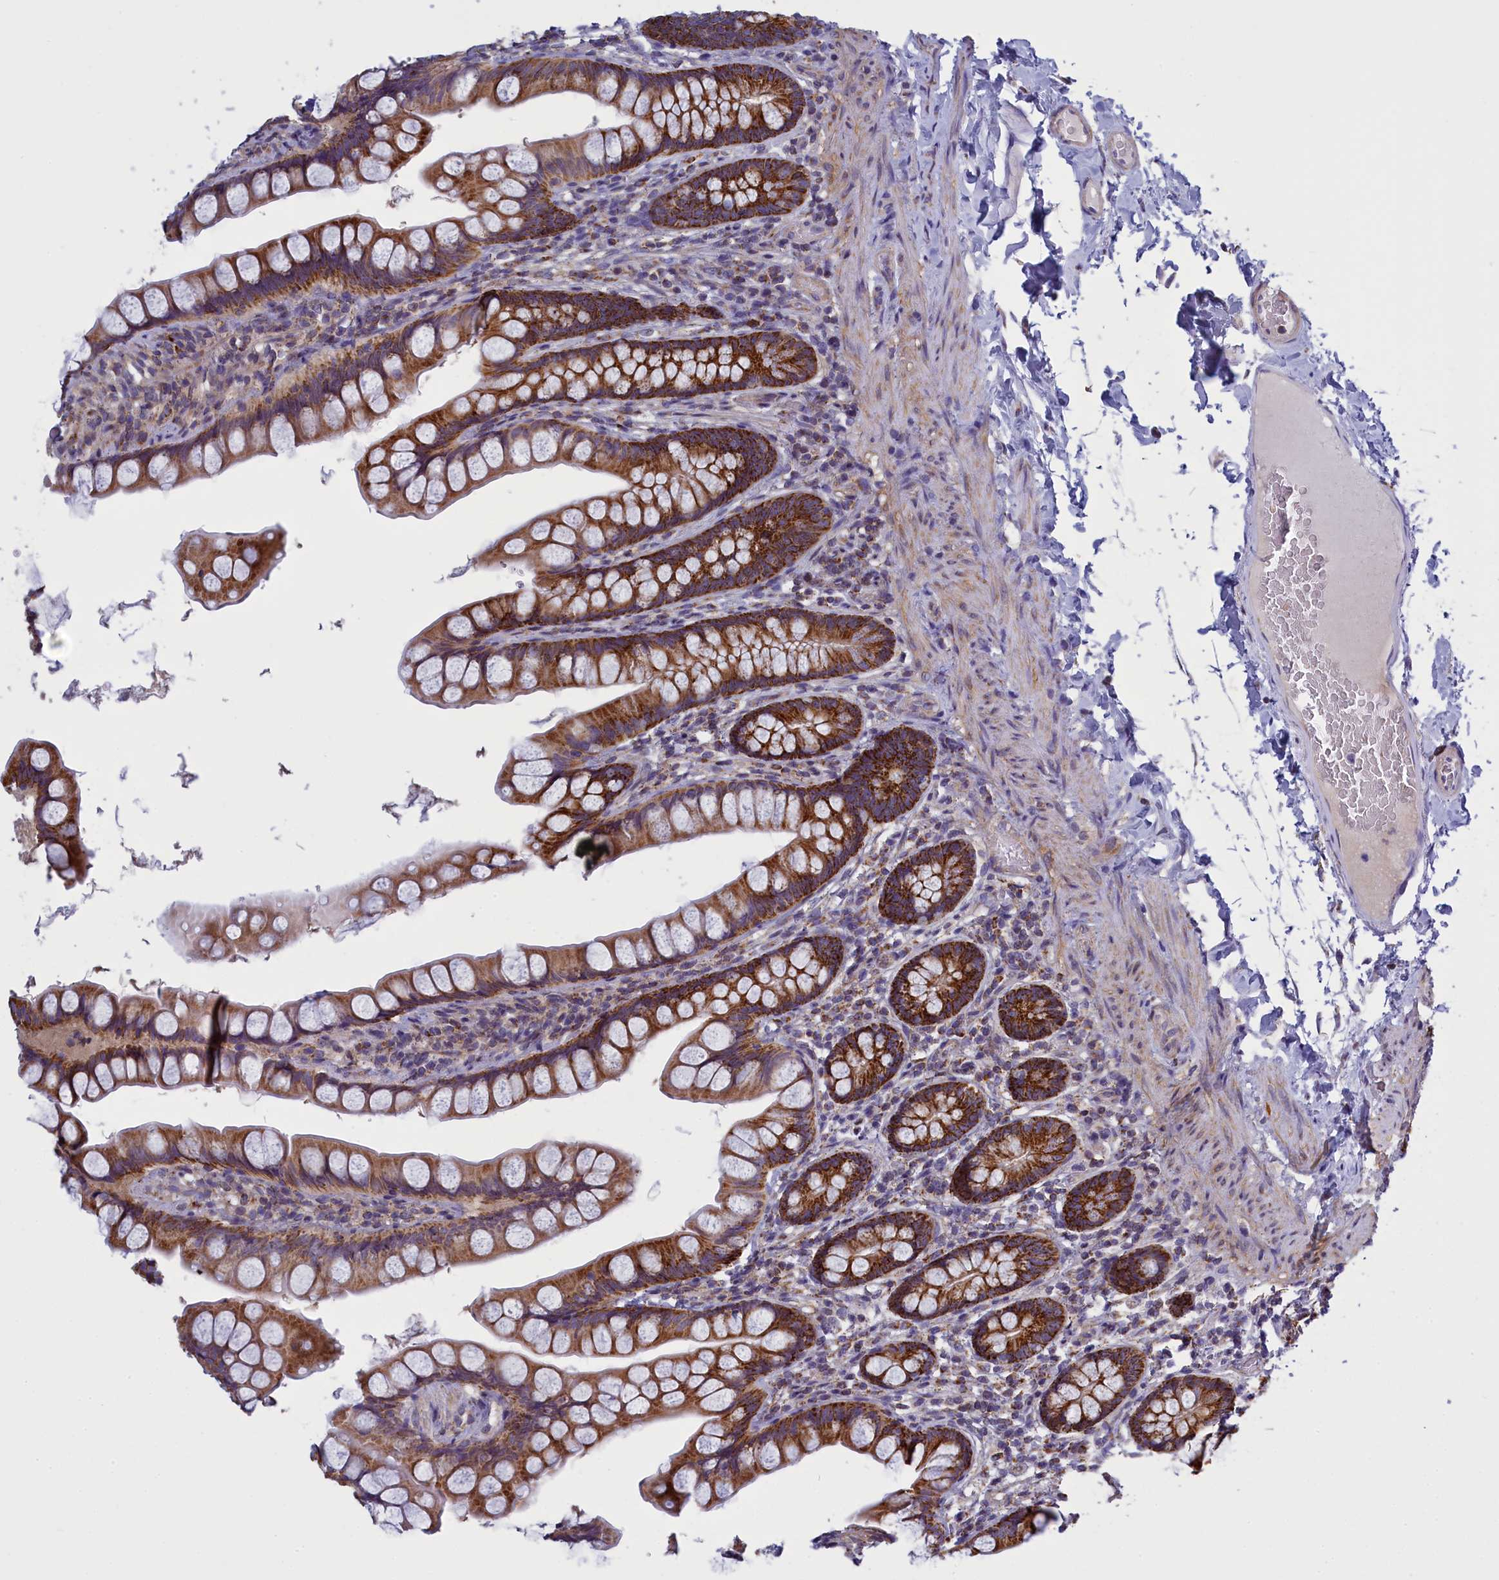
{"staining": {"intensity": "strong", "quantity": ">75%", "location": "cytoplasmic/membranous"}, "tissue": "small intestine", "cell_type": "Glandular cells", "image_type": "normal", "snomed": [{"axis": "morphology", "description": "Normal tissue, NOS"}, {"axis": "topography", "description": "Small intestine"}], "caption": "Immunohistochemistry (DAB (3,3'-diaminobenzidine)) staining of unremarkable human small intestine displays strong cytoplasmic/membranous protein staining in about >75% of glandular cells.", "gene": "IFT122", "patient": {"sex": "male", "age": 70}}